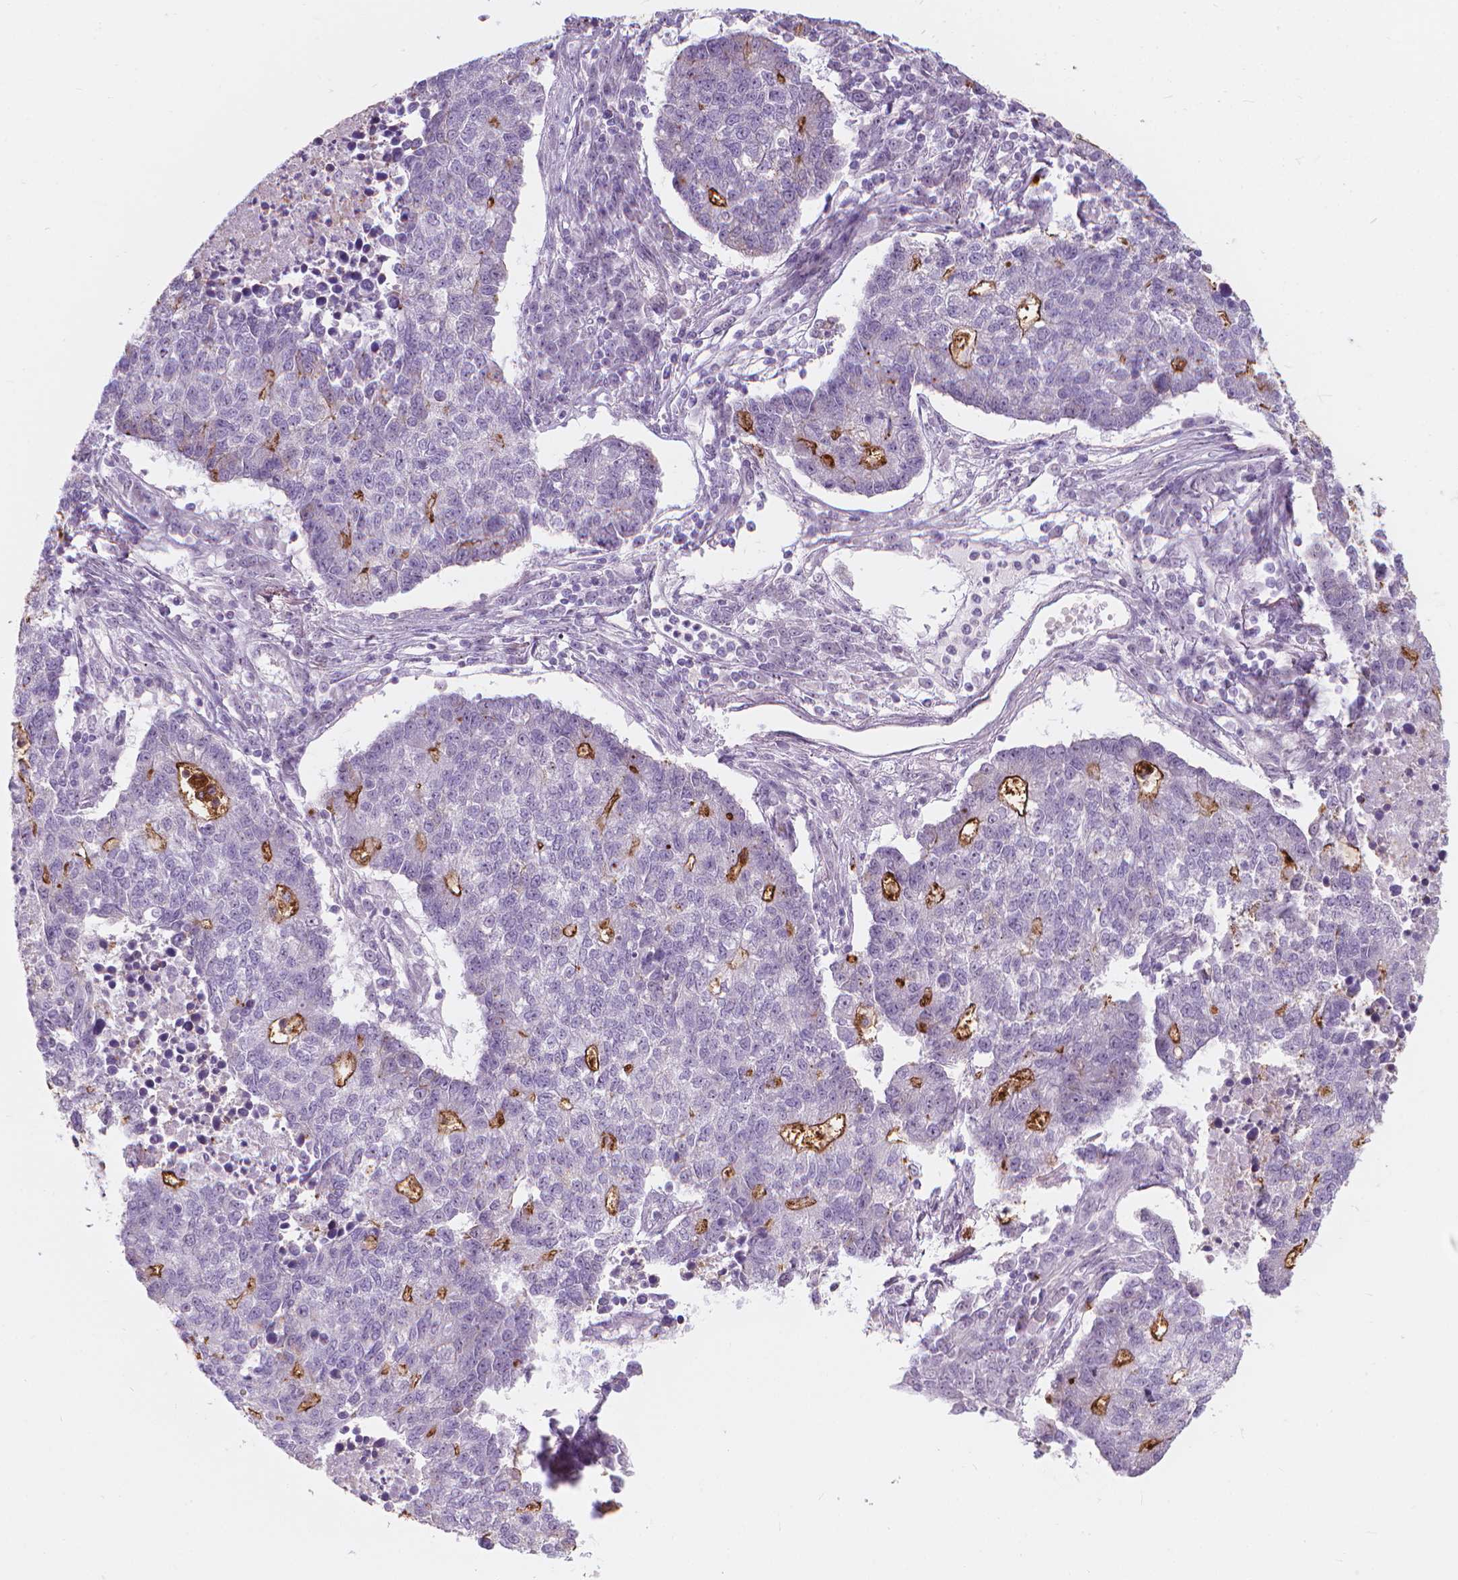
{"staining": {"intensity": "moderate", "quantity": "<25%", "location": "cytoplasmic/membranous"}, "tissue": "lung cancer", "cell_type": "Tumor cells", "image_type": "cancer", "snomed": [{"axis": "morphology", "description": "Adenocarcinoma, NOS"}, {"axis": "topography", "description": "Lung"}], "caption": "Immunohistochemical staining of human lung cancer (adenocarcinoma) reveals low levels of moderate cytoplasmic/membranous positivity in about <25% of tumor cells.", "gene": "GPRC5A", "patient": {"sex": "male", "age": 57}}